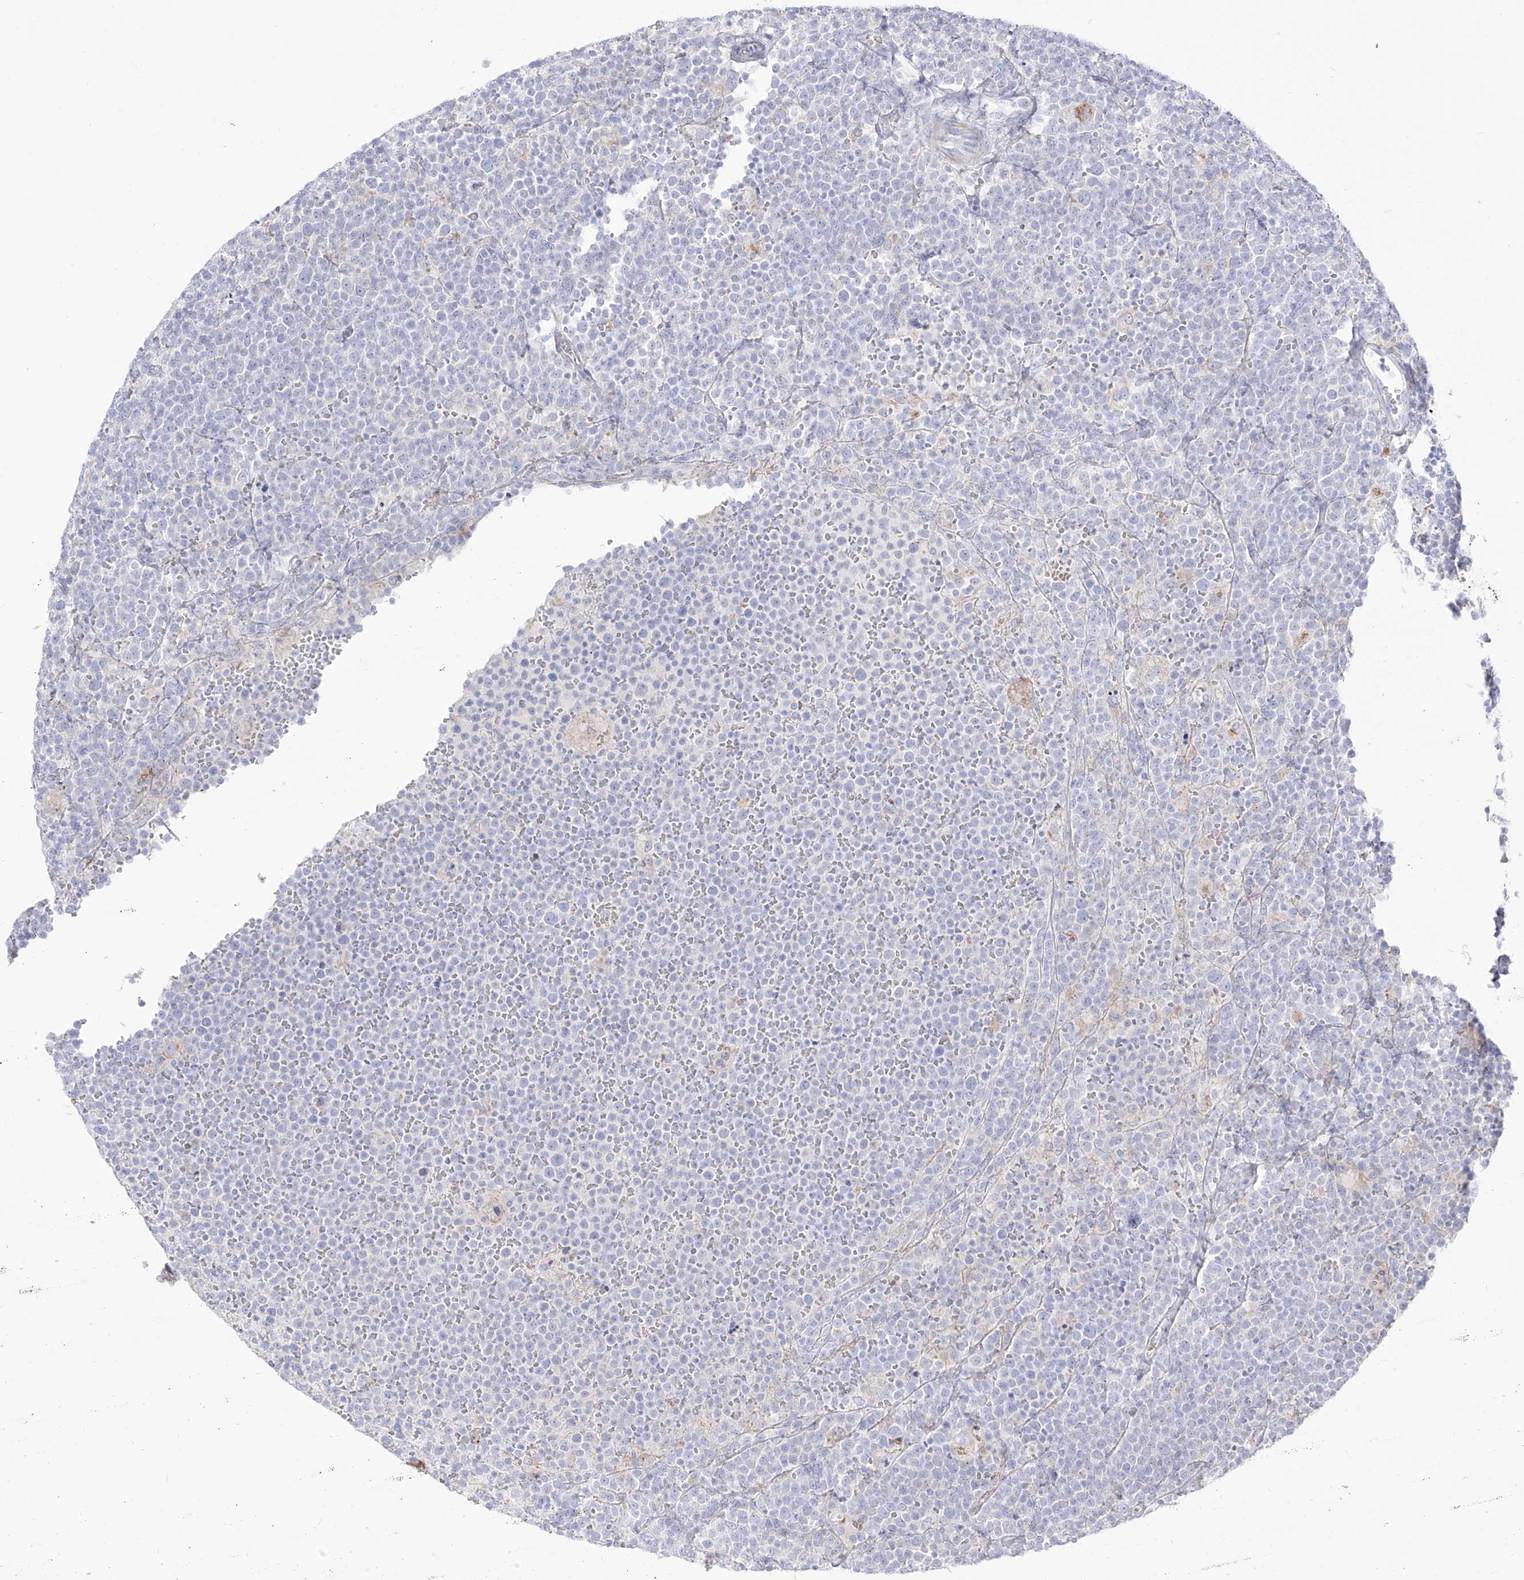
{"staining": {"intensity": "negative", "quantity": "none", "location": "none"}, "tissue": "lymphoma", "cell_type": "Tumor cells", "image_type": "cancer", "snomed": [{"axis": "morphology", "description": "Malignant lymphoma, non-Hodgkin's type, High grade"}, {"axis": "topography", "description": "Lymph node"}], "caption": "Histopathology image shows no significant protein expression in tumor cells of lymphoma.", "gene": "ZGRF1", "patient": {"sex": "male", "age": 61}}